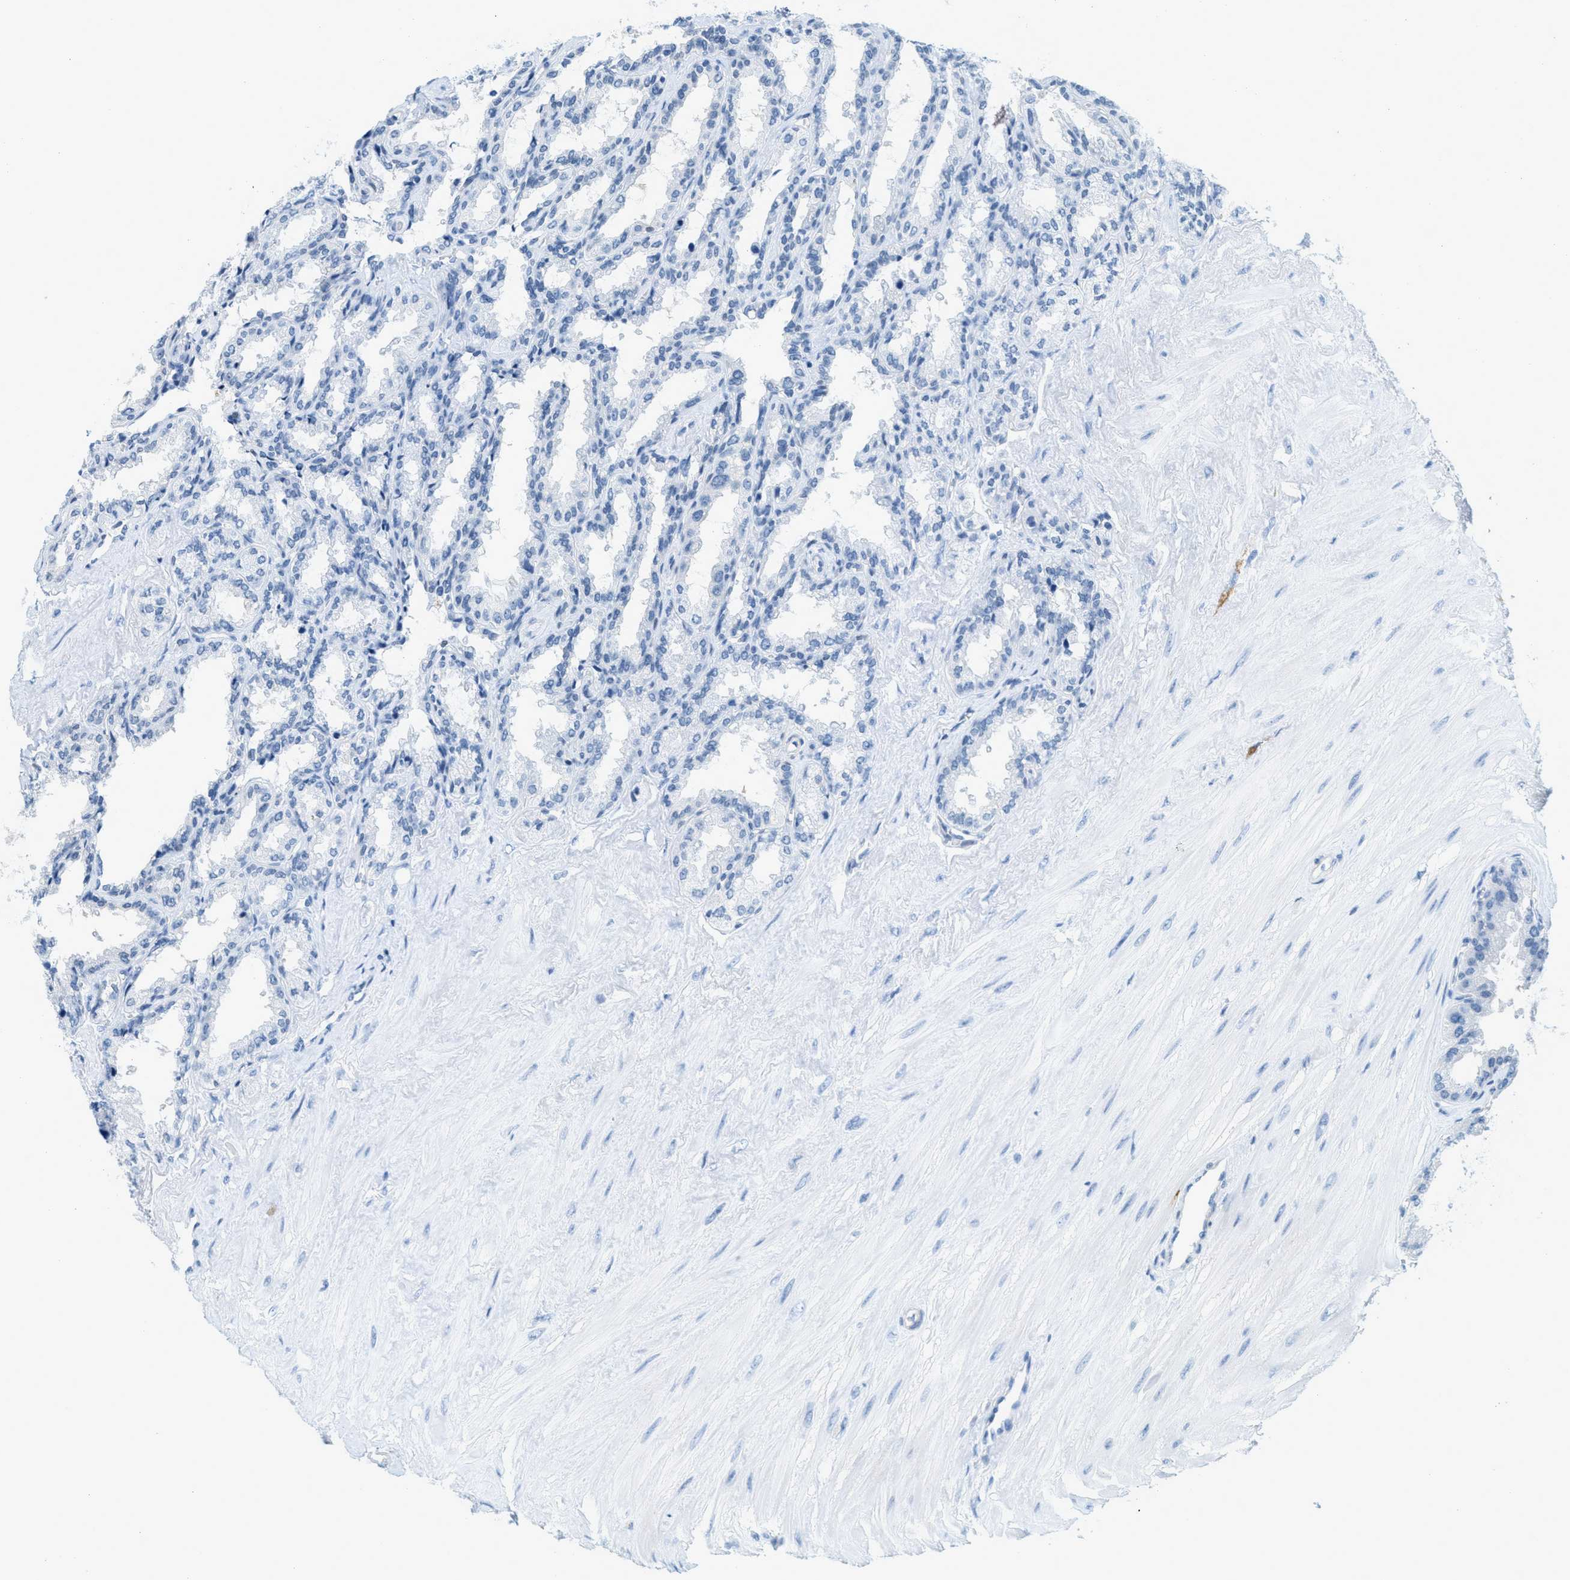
{"staining": {"intensity": "negative", "quantity": "none", "location": "none"}, "tissue": "seminal vesicle", "cell_type": "Glandular cells", "image_type": "normal", "snomed": [{"axis": "morphology", "description": "Normal tissue, NOS"}, {"axis": "topography", "description": "Seminal veicle"}], "caption": "This is an immunohistochemistry (IHC) histopathology image of normal human seminal vesicle. There is no positivity in glandular cells.", "gene": "CYP4X1", "patient": {"sex": "male", "age": 46}}